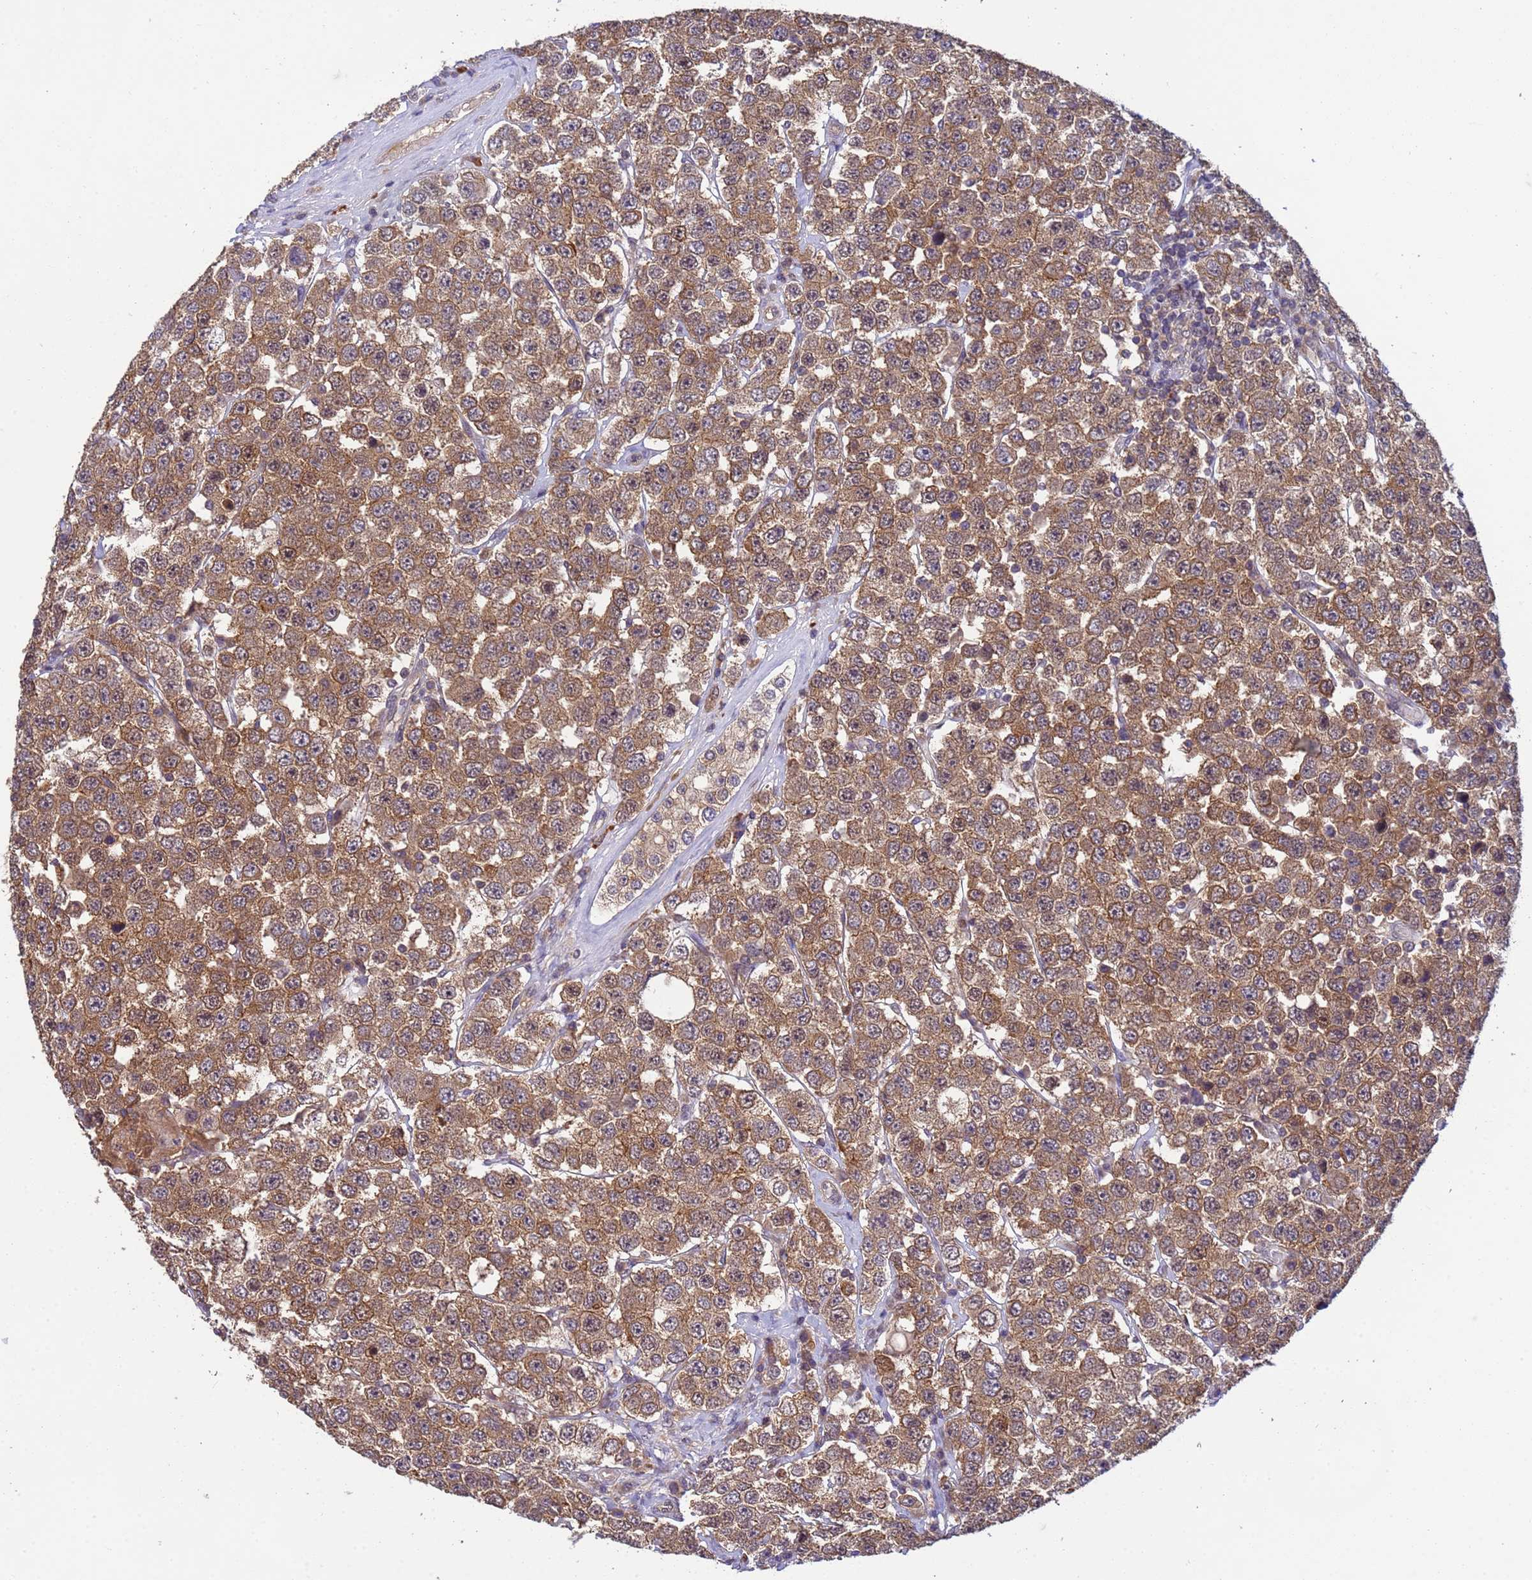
{"staining": {"intensity": "moderate", "quantity": ">75%", "location": "cytoplasmic/membranous"}, "tissue": "testis cancer", "cell_type": "Tumor cells", "image_type": "cancer", "snomed": [{"axis": "morphology", "description": "Seminoma, NOS"}, {"axis": "topography", "description": "Testis"}], "caption": "IHC (DAB) staining of human testis seminoma reveals moderate cytoplasmic/membranous protein expression in about >75% of tumor cells.", "gene": "NPEPPS", "patient": {"sex": "male", "age": 28}}